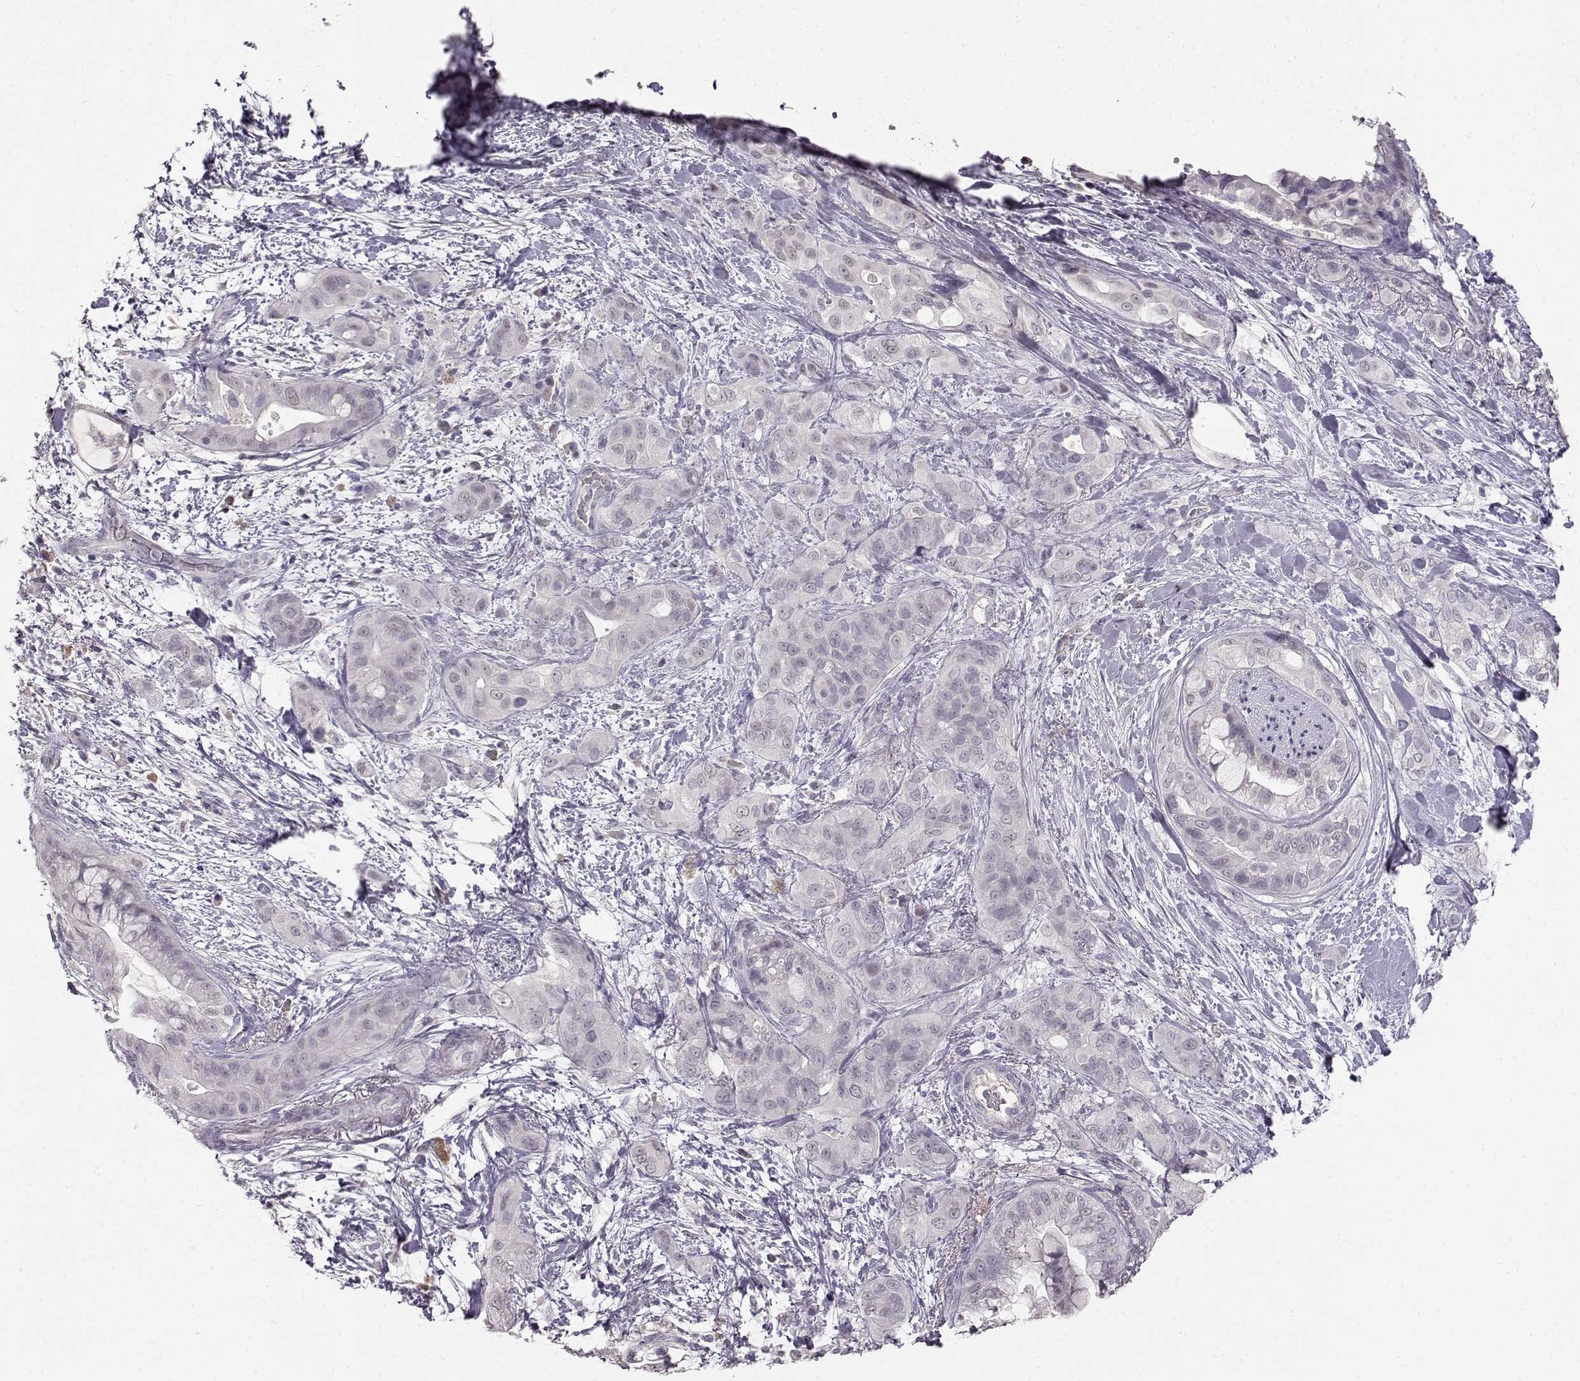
{"staining": {"intensity": "negative", "quantity": "none", "location": "none"}, "tissue": "pancreatic cancer", "cell_type": "Tumor cells", "image_type": "cancer", "snomed": [{"axis": "morphology", "description": "Adenocarcinoma, NOS"}, {"axis": "topography", "description": "Pancreas"}], "caption": "DAB (3,3'-diaminobenzidine) immunohistochemical staining of adenocarcinoma (pancreatic) exhibits no significant positivity in tumor cells.", "gene": "BFSP2", "patient": {"sex": "male", "age": 71}}